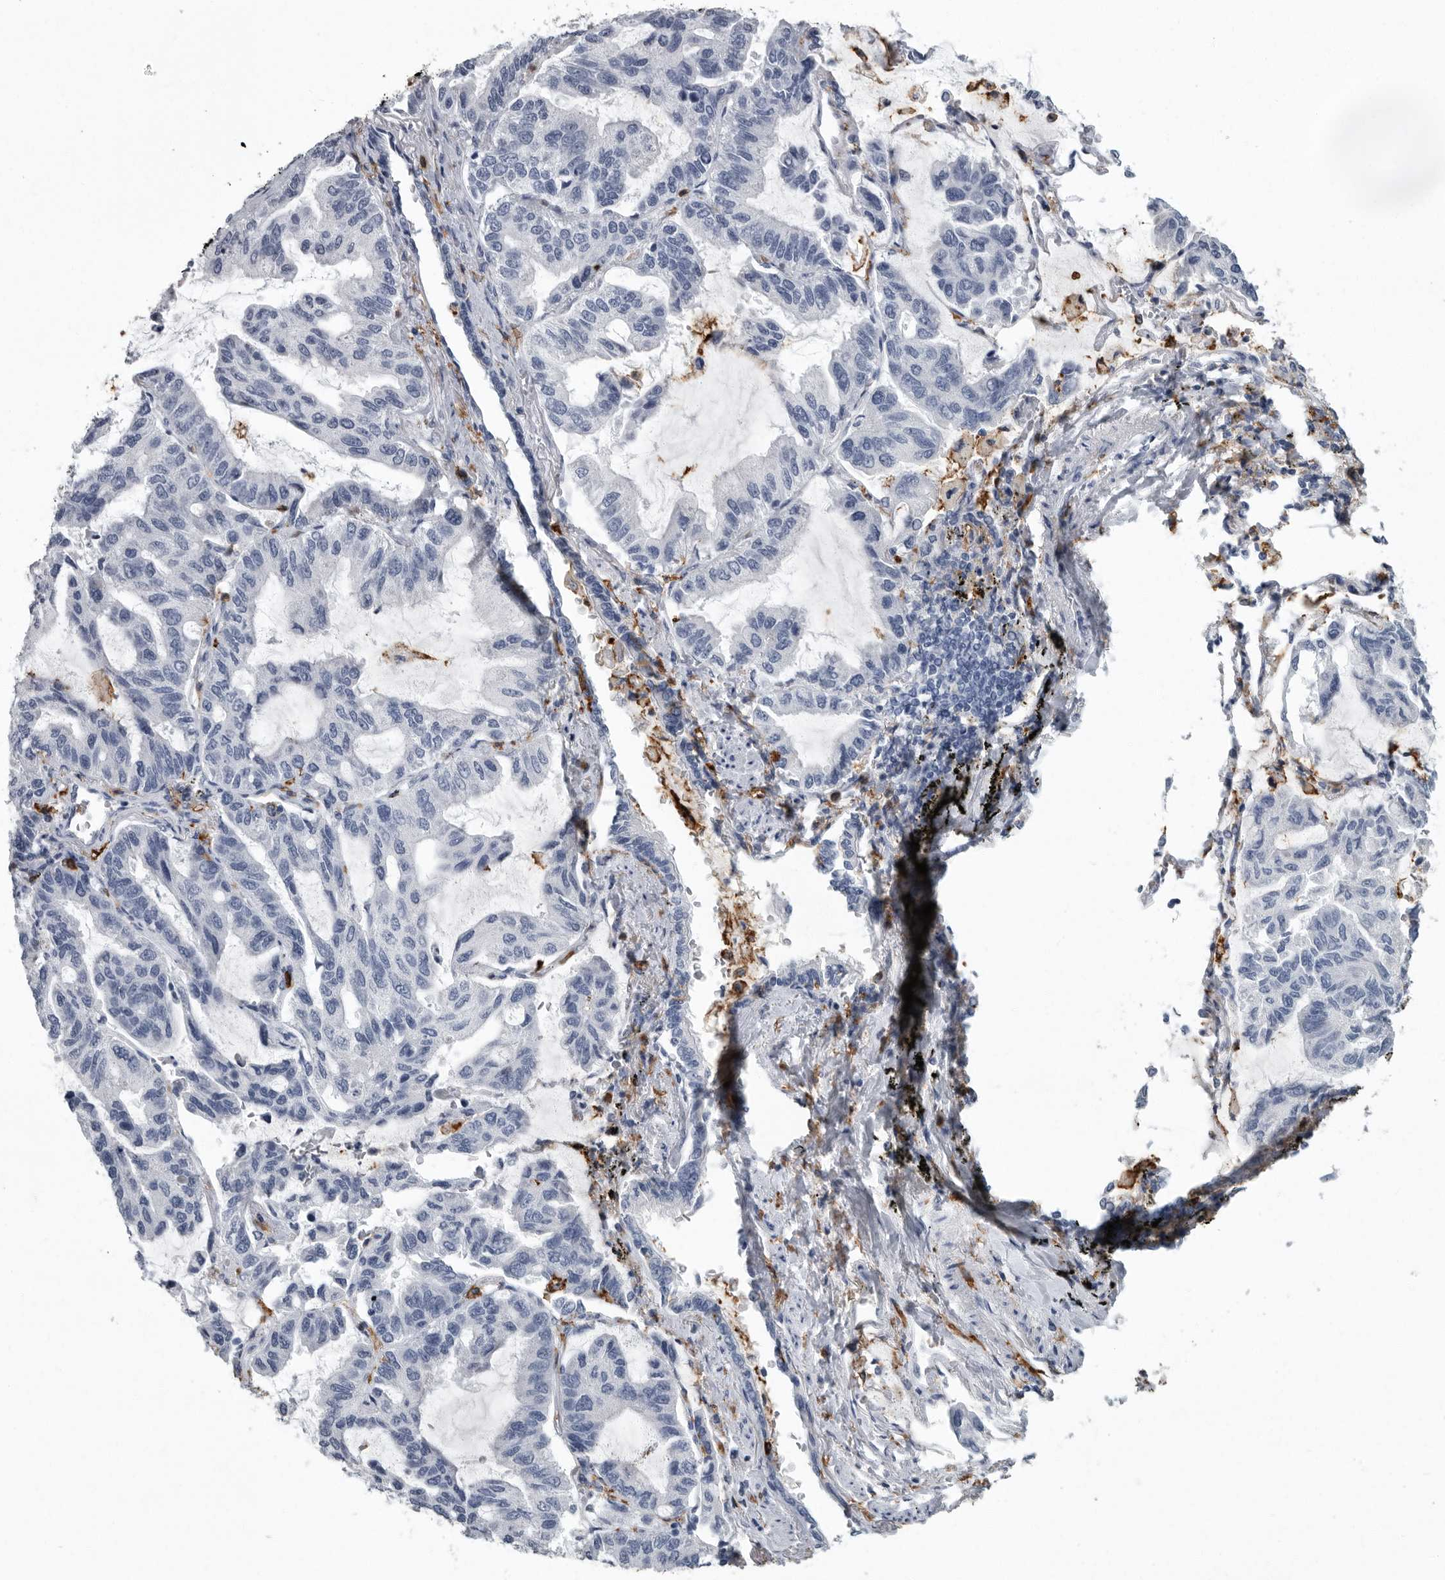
{"staining": {"intensity": "negative", "quantity": "none", "location": "none"}, "tissue": "lung cancer", "cell_type": "Tumor cells", "image_type": "cancer", "snomed": [{"axis": "morphology", "description": "Adenocarcinoma, NOS"}, {"axis": "topography", "description": "Lung"}], "caption": "A high-resolution histopathology image shows immunohistochemistry (IHC) staining of adenocarcinoma (lung), which shows no significant expression in tumor cells.", "gene": "FCER1G", "patient": {"sex": "male", "age": 64}}